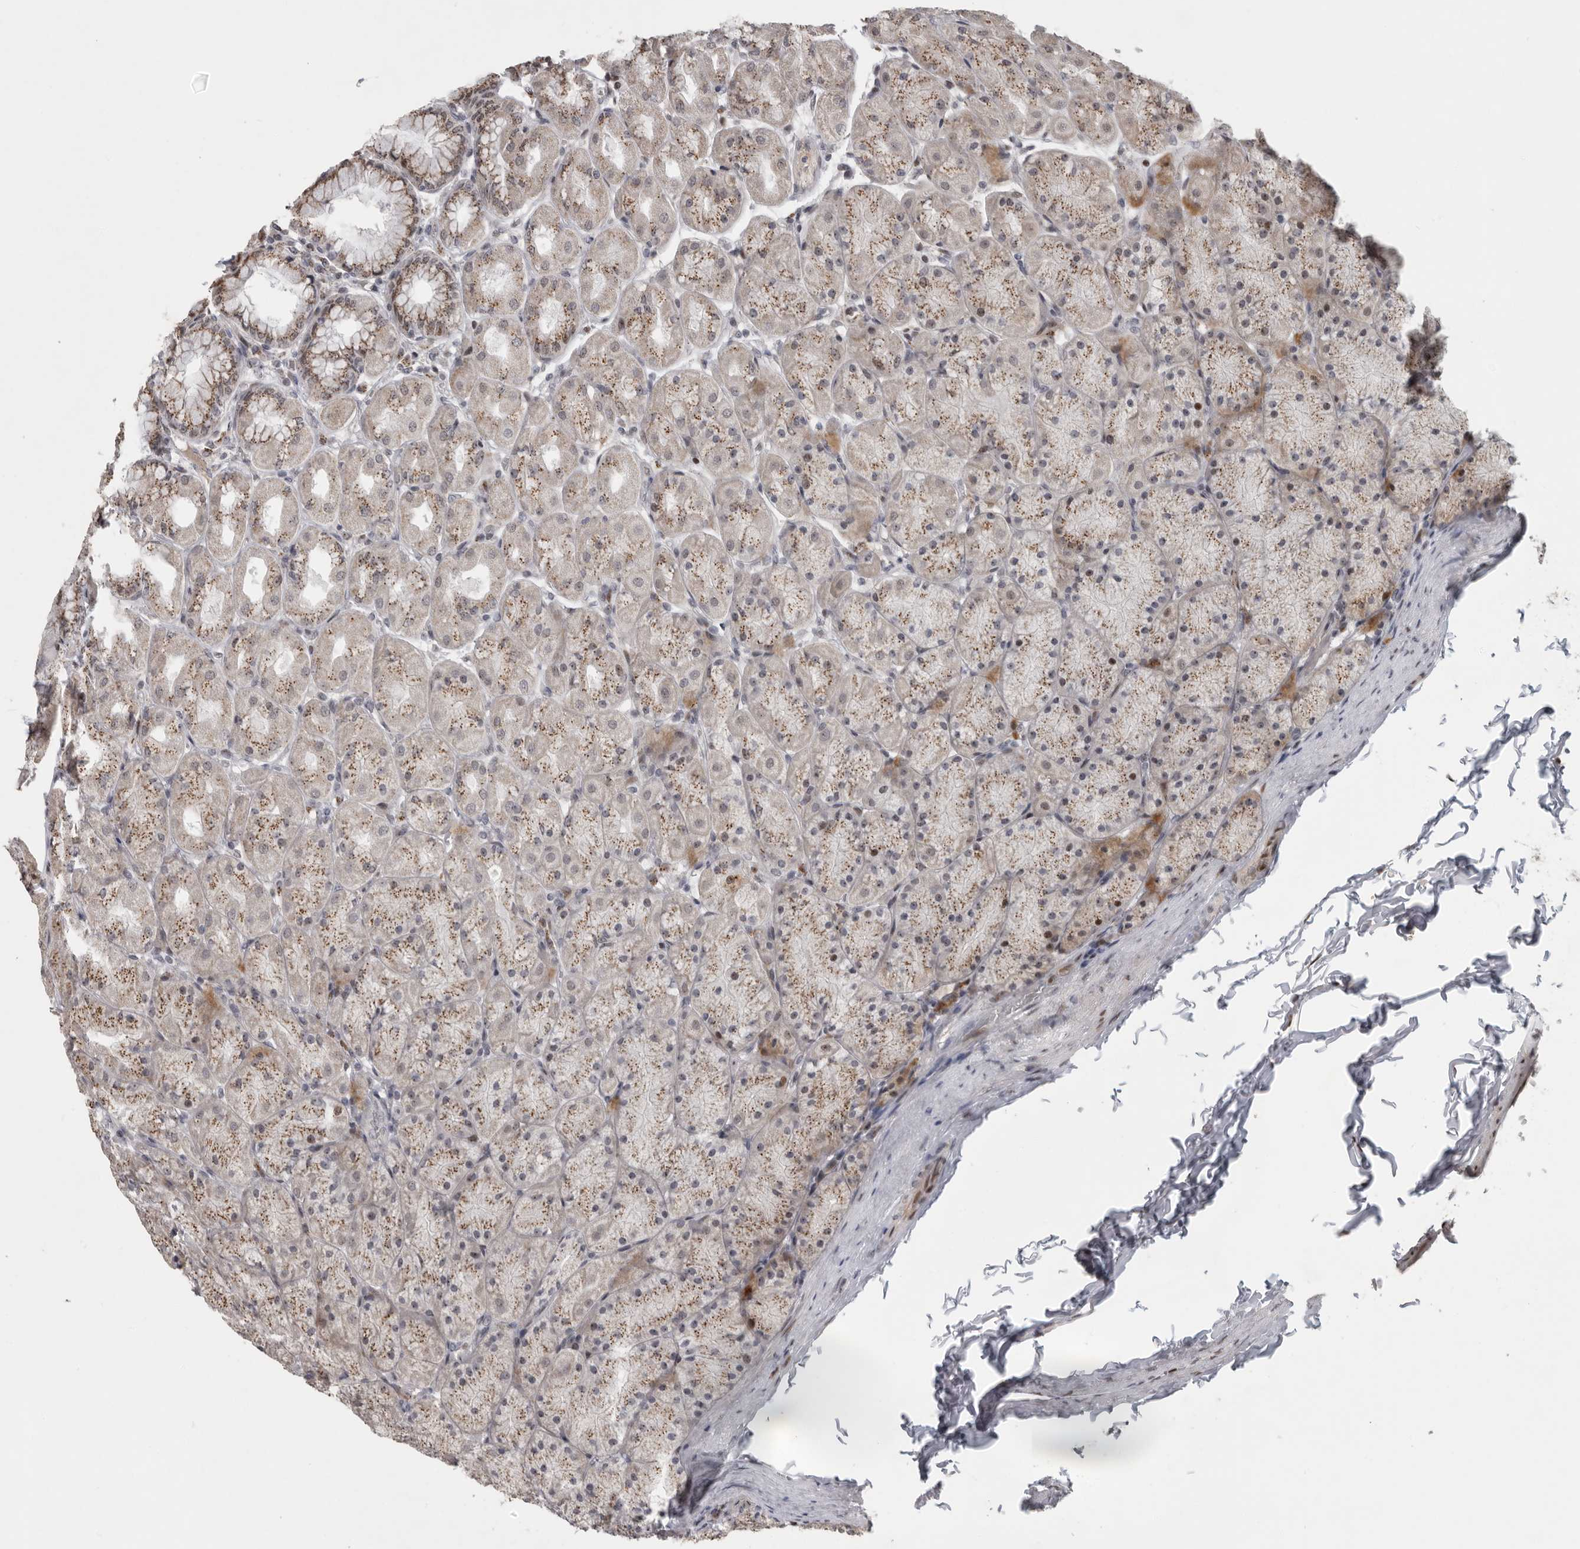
{"staining": {"intensity": "moderate", "quantity": "25%-75%", "location": "cytoplasmic/membranous,nuclear"}, "tissue": "stomach", "cell_type": "Glandular cells", "image_type": "normal", "snomed": [{"axis": "morphology", "description": "Normal tissue, NOS"}, {"axis": "topography", "description": "Stomach, upper"}], "caption": "IHC histopathology image of unremarkable human stomach stained for a protein (brown), which exhibits medium levels of moderate cytoplasmic/membranous,nuclear expression in approximately 25%-75% of glandular cells.", "gene": "PCMTD1", "patient": {"sex": "female", "age": 56}}